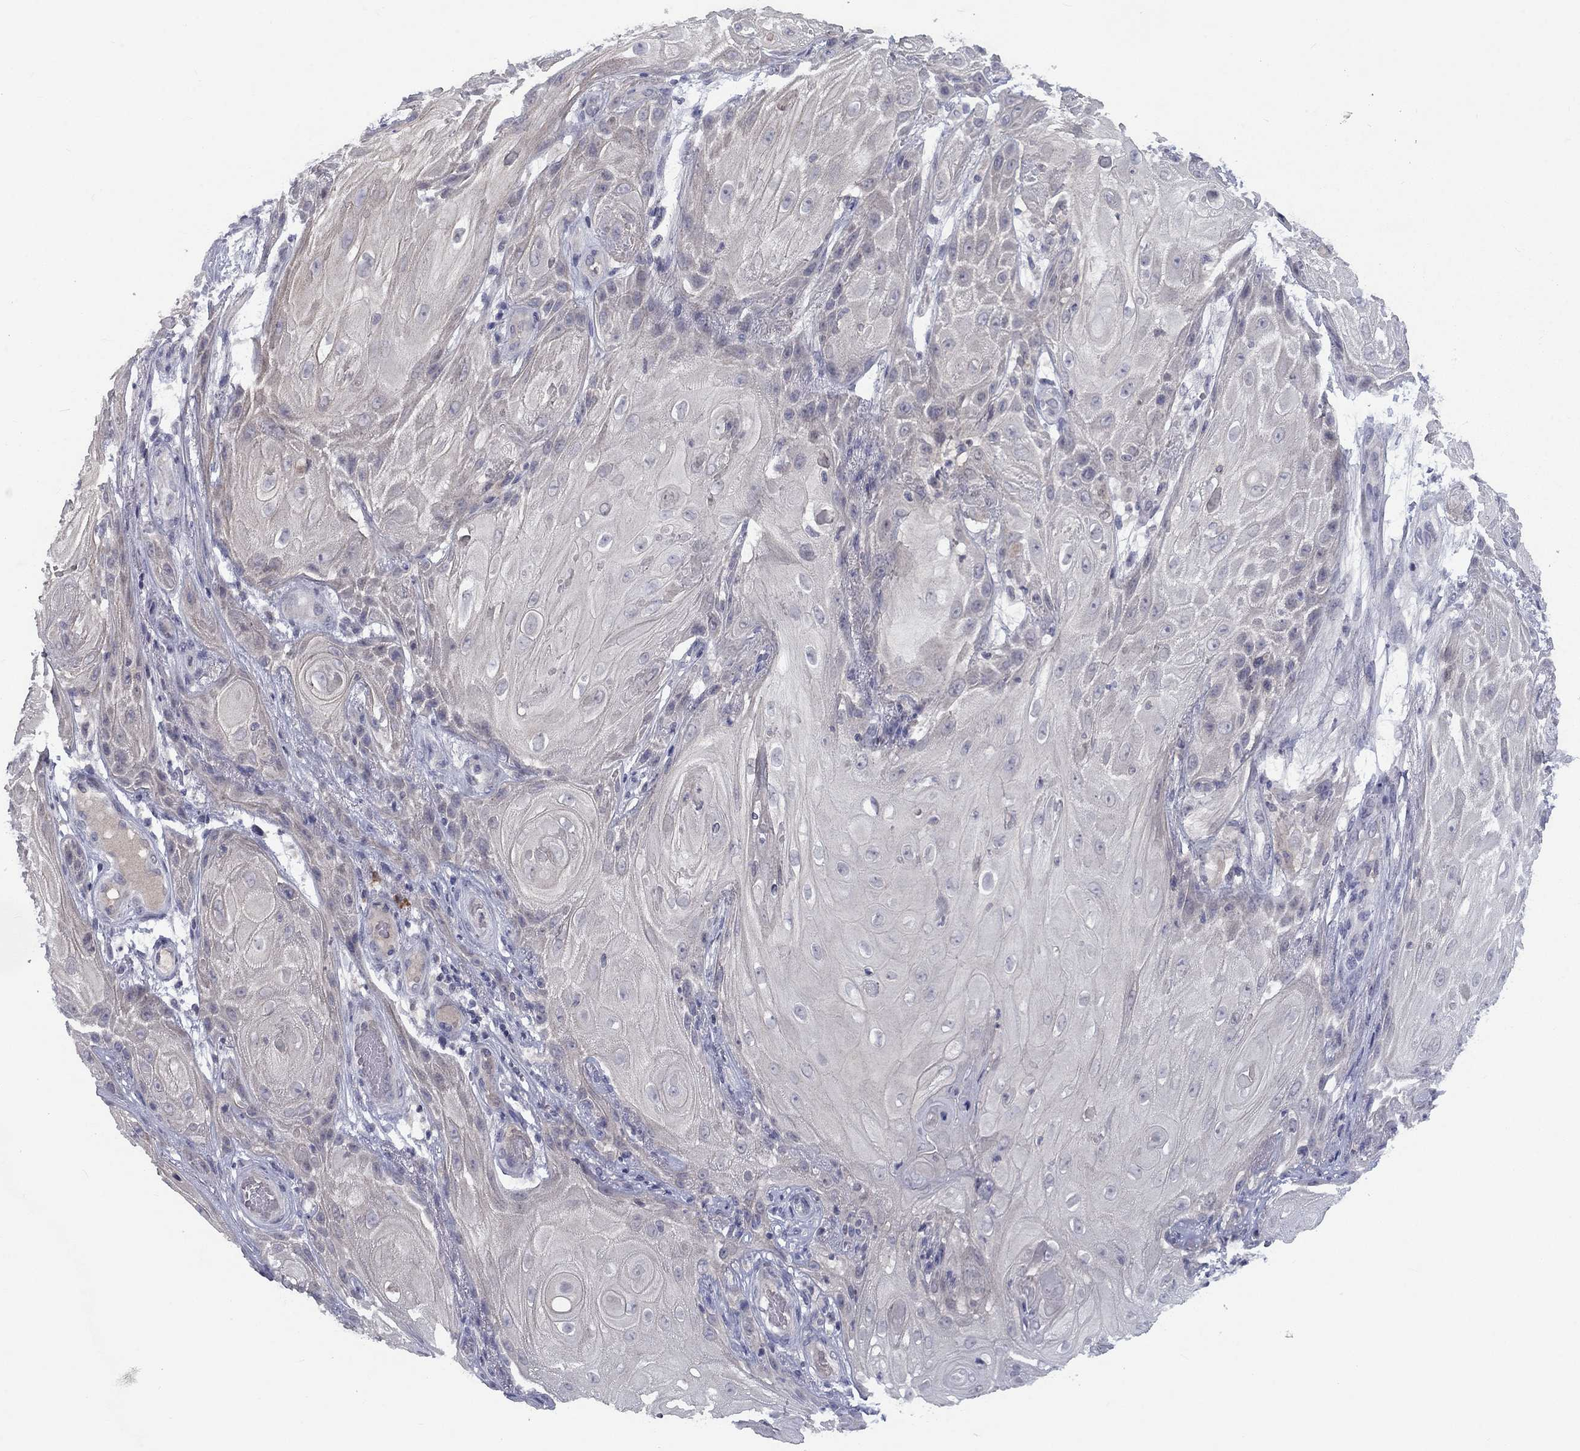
{"staining": {"intensity": "negative", "quantity": "none", "location": "none"}, "tissue": "skin cancer", "cell_type": "Tumor cells", "image_type": "cancer", "snomed": [{"axis": "morphology", "description": "Squamous cell carcinoma, NOS"}, {"axis": "topography", "description": "Skin"}], "caption": "DAB (3,3'-diaminobenzidine) immunohistochemical staining of human skin squamous cell carcinoma displays no significant expression in tumor cells. The staining was performed using DAB to visualize the protein expression in brown, while the nuclei were stained in blue with hematoxylin (Magnification: 20x).", "gene": "CACNA1A", "patient": {"sex": "male", "age": 62}}